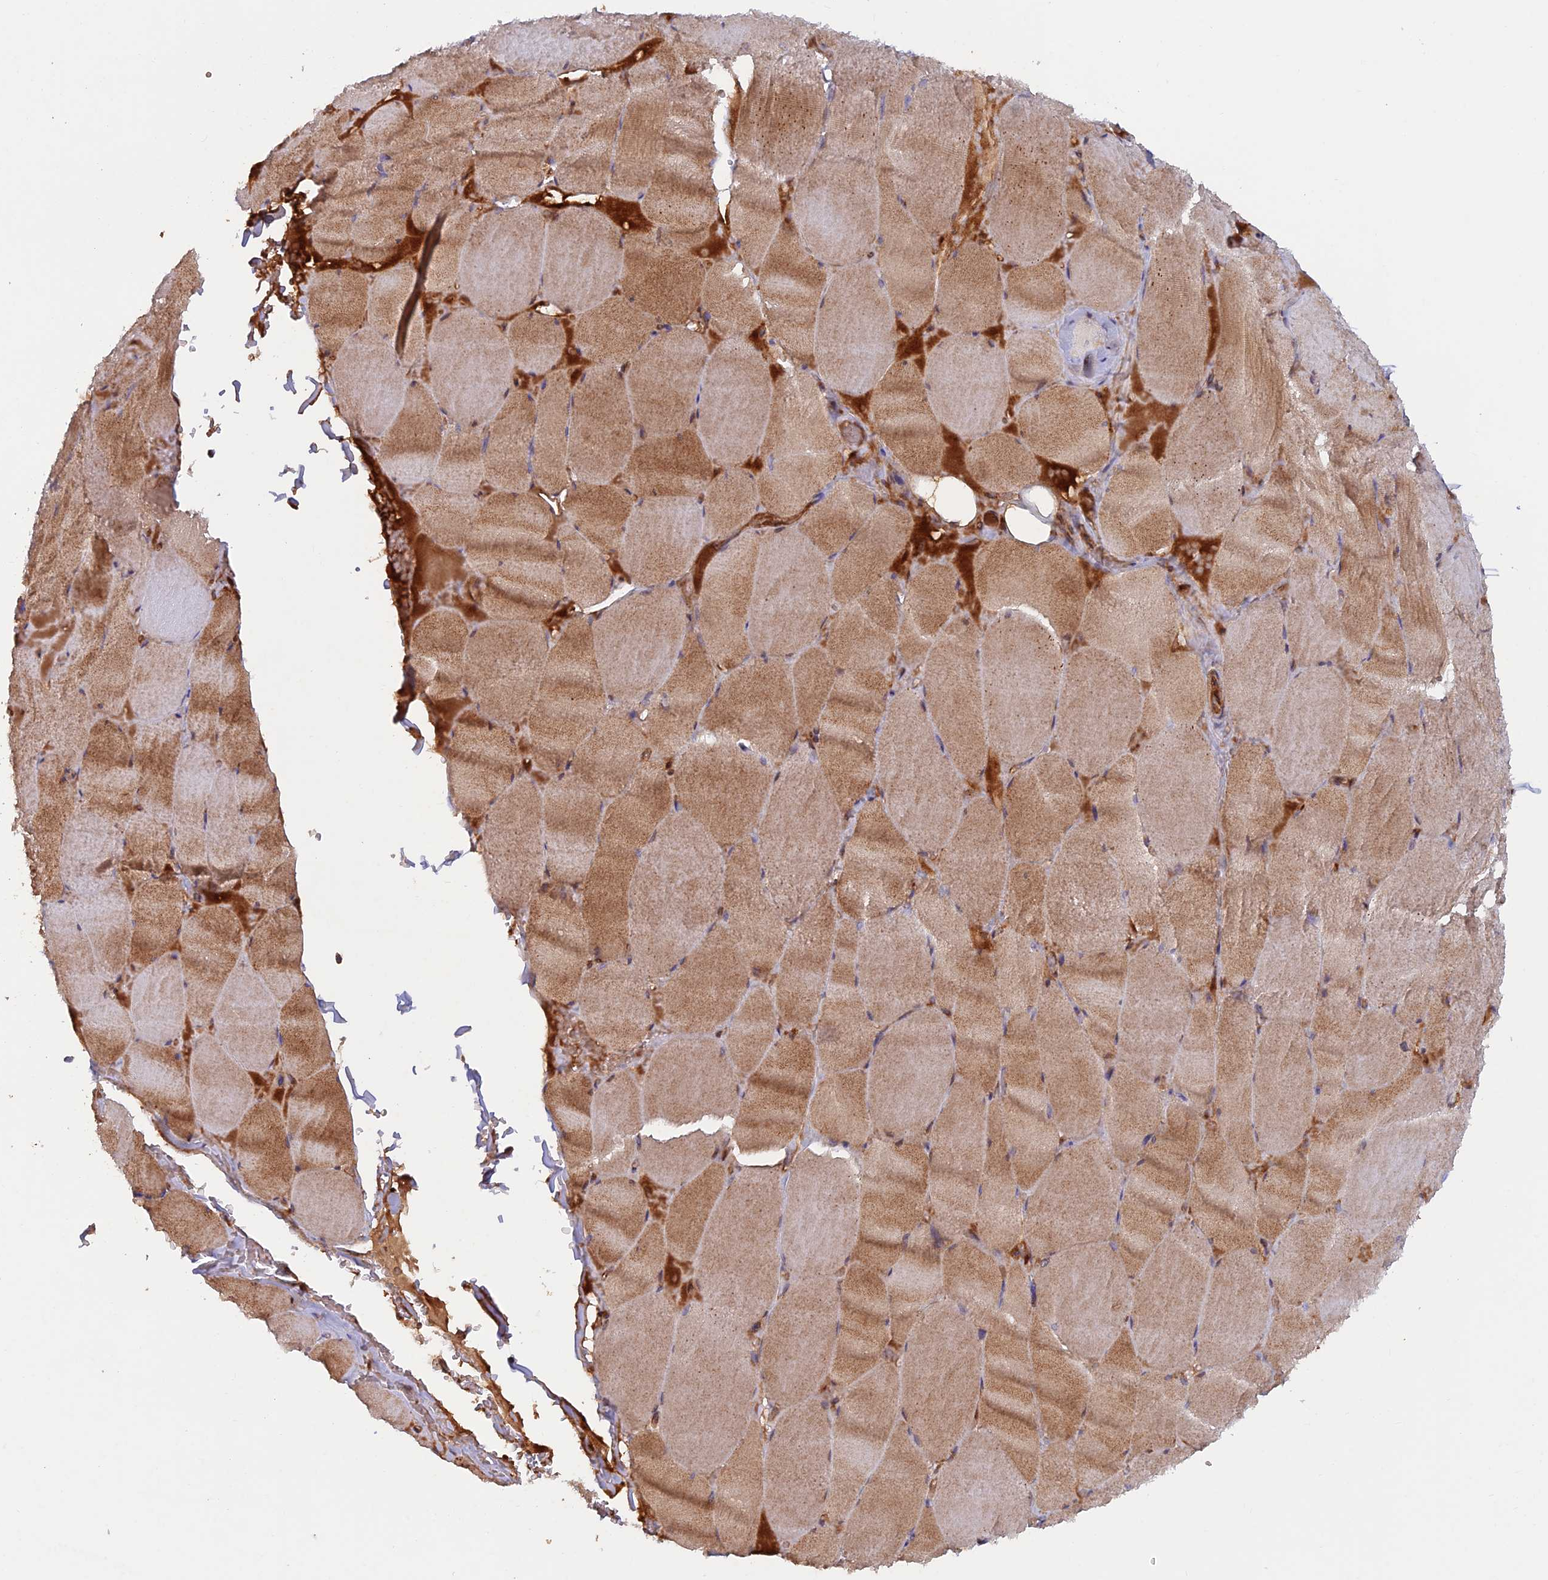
{"staining": {"intensity": "moderate", "quantity": "25%-75%", "location": "cytoplasmic/membranous"}, "tissue": "skeletal muscle", "cell_type": "Myocytes", "image_type": "normal", "snomed": [{"axis": "morphology", "description": "Normal tissue, NOS"}, {"axis": "topography", "description": "Skeletal muscle"}, {"axis": "topography", "description": "Head-Neck"}], "caption": "This is an image of IHC staining of normal skeletal muscle, which shows moderate positivity in the cytoplasmic/membranous of myocytes.", "gene": "GMCL1", "patient": {"sex": "male", "age": 66}}